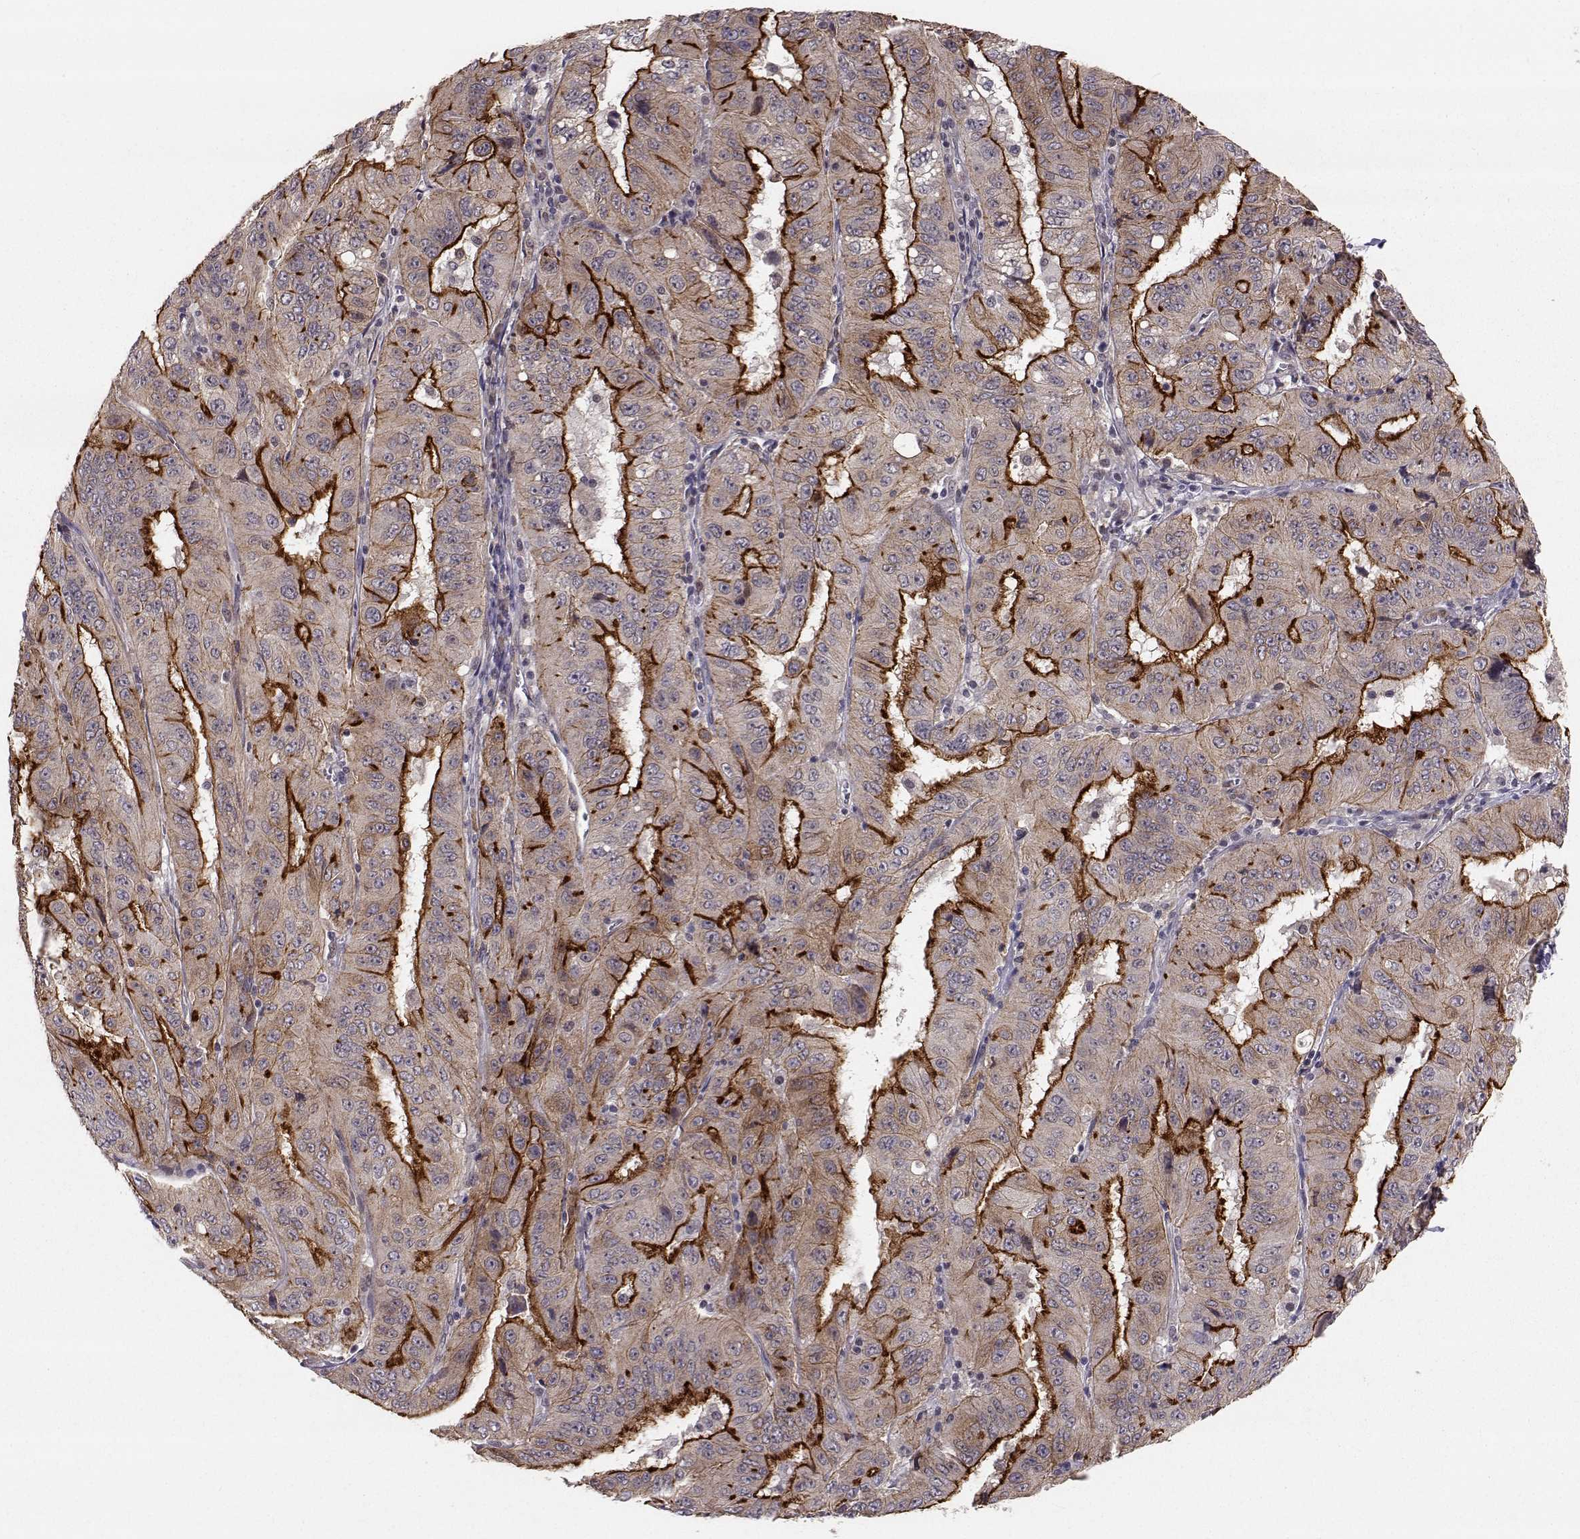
{"staining": {"intensity": "strong", "quantity": "25%-75%", "location": "cytoplasmic/membranous"}, "tissue": "pancreatic cancer", "cell_type": "Tumor cells", "image_type": "cancer", "snomed": [{"axis": "morphology", "description": "Adenocarcinoma, NOS"}, {"axis": "topography", "description": "Pancreas"}], "caption": "Strong cytoplasmic/membranous staining is seen in approximately 25%-75% of tumor cells in pancreatic cancer.", "gene": "PLEKHG3", "patient": {"sex": "male", "age": 63}}